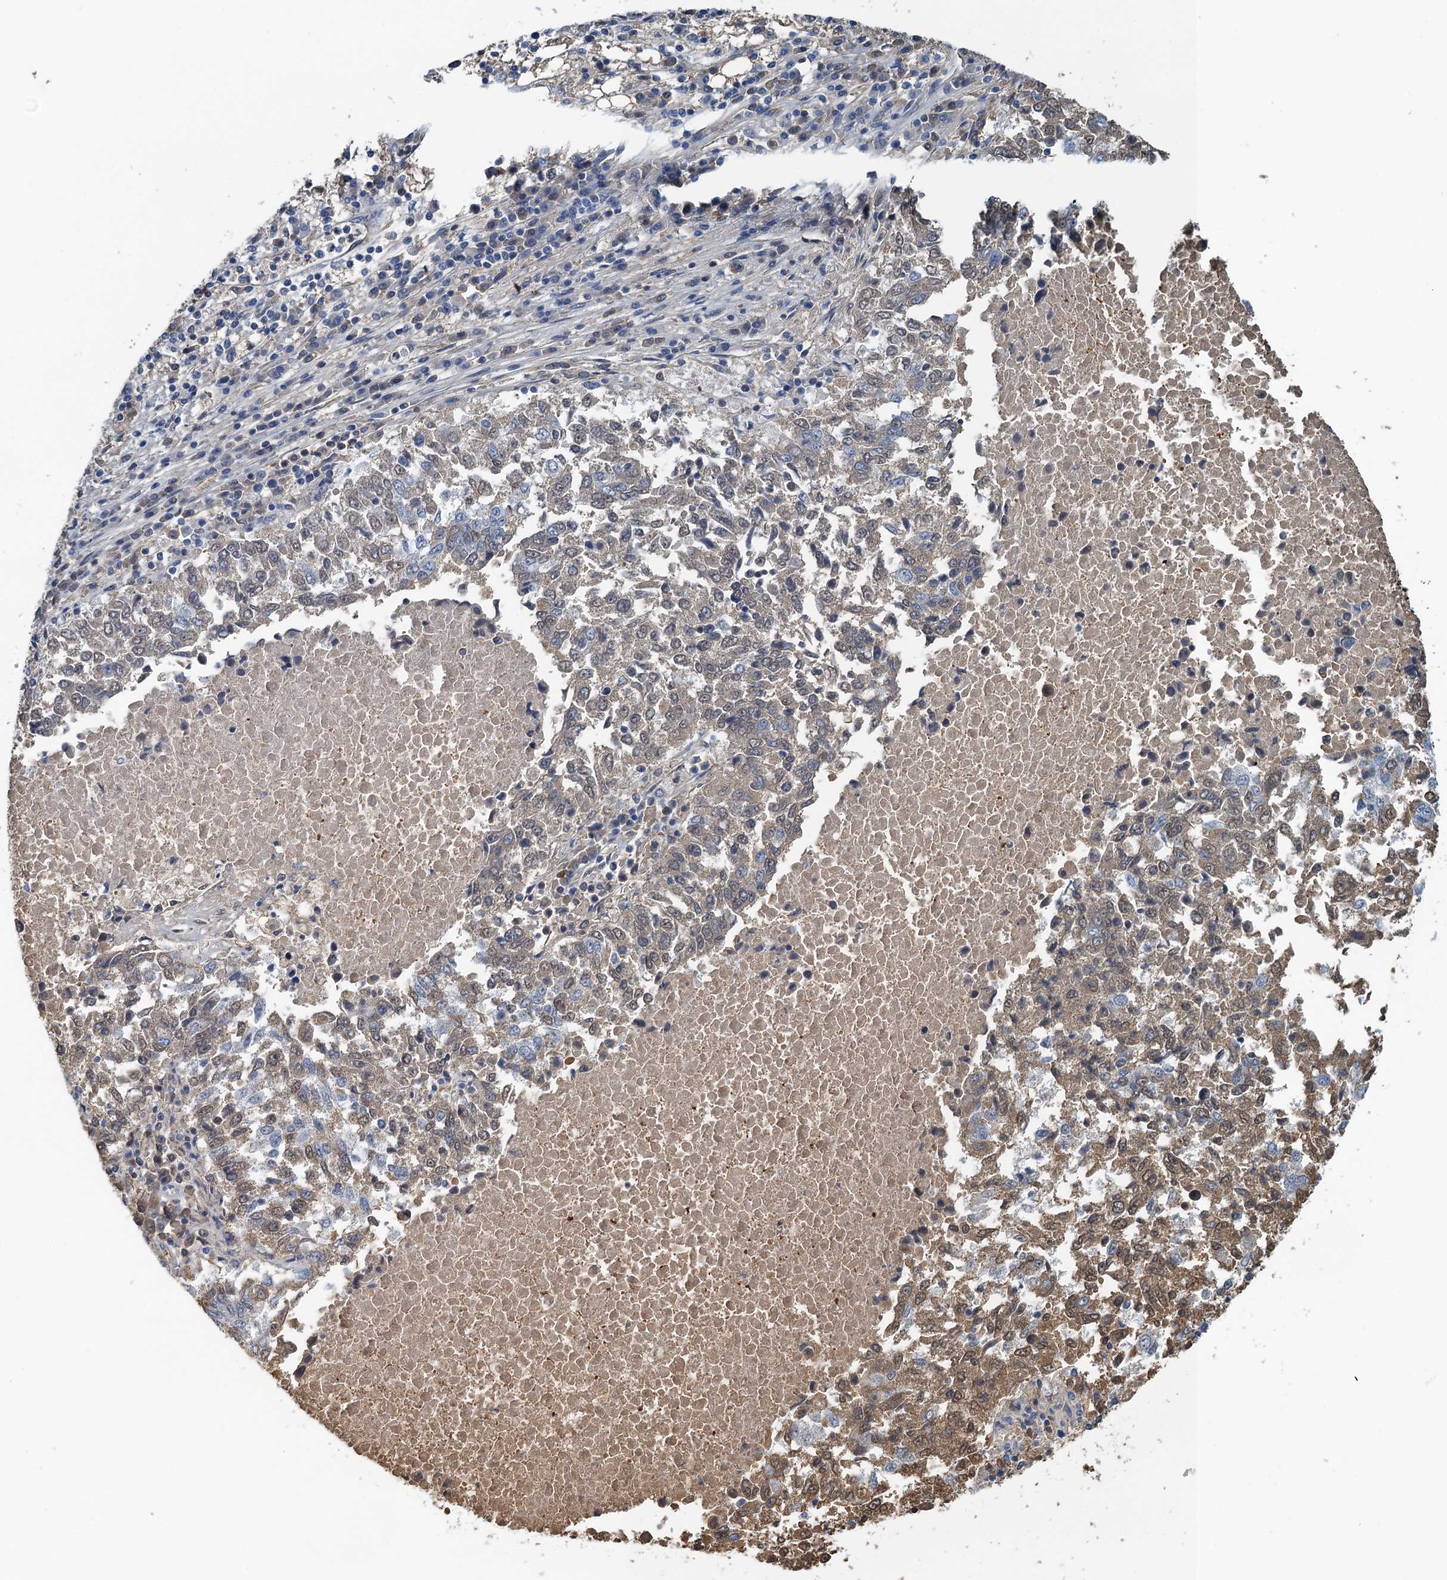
{"staining": {"intensity": "moderate", "quantity": "25%-75%", "location": "cytoplasmic/membranous"}, "tissue": "lung cancer", "cell_type": "Tumor cells", "image_type": "cancer", "snomed": [{"axis": "morphology", "description": "Squamous cell carcinoma, NOS"}, {"axis": "topography", "description": "Lung"}], "caption": "Lung squamous cell carcinoma was stained to show a protein in brown. There is medium levels of moderate cytoplasmic/membranous expression in approximately 25%-75% of tumor cells.", "gene": "LSM14B", "patient": {"sex": "male", "age": 73}}